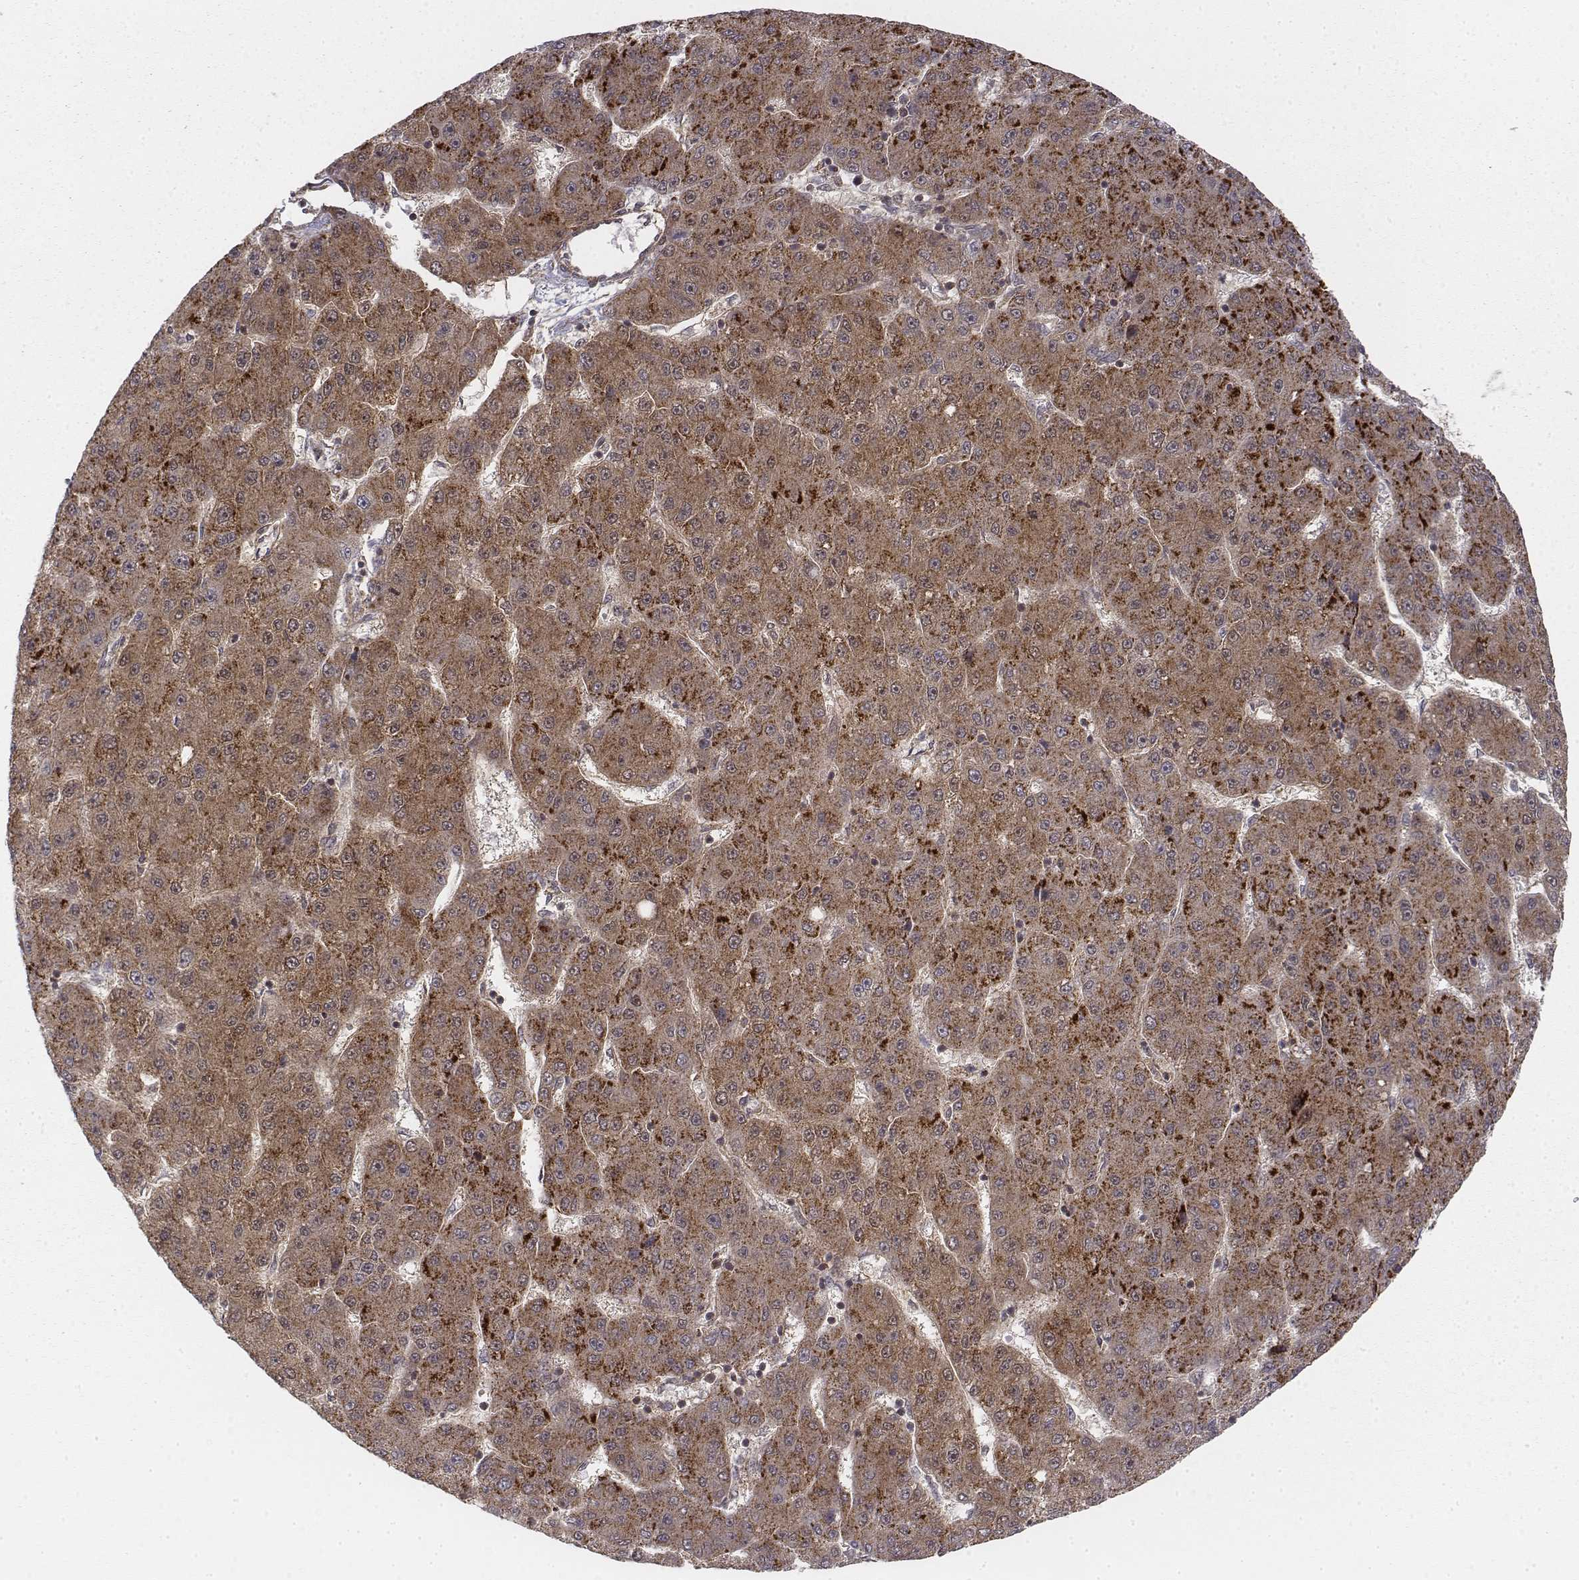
{"staining": {"intensity": "moderate", "quantity": ">75%", "location": "cytoplasmic/membranous"}, "tissue": "liver cancer", "cell_type": "Tumor cells", "image_type": "cancer", "snomed": [{"axis": "morphology", "description": "Carcinoma, Hepatocellular, NOS"}, {"axis": "topography", "description": "Liver"}], "caption": "Human liver hepatocellular carcinoma stained with a protein marker shows moderate staining in tumor cells.", "gene": "ZFYVE19", "patient": {"sex": "male", "age": 67}}